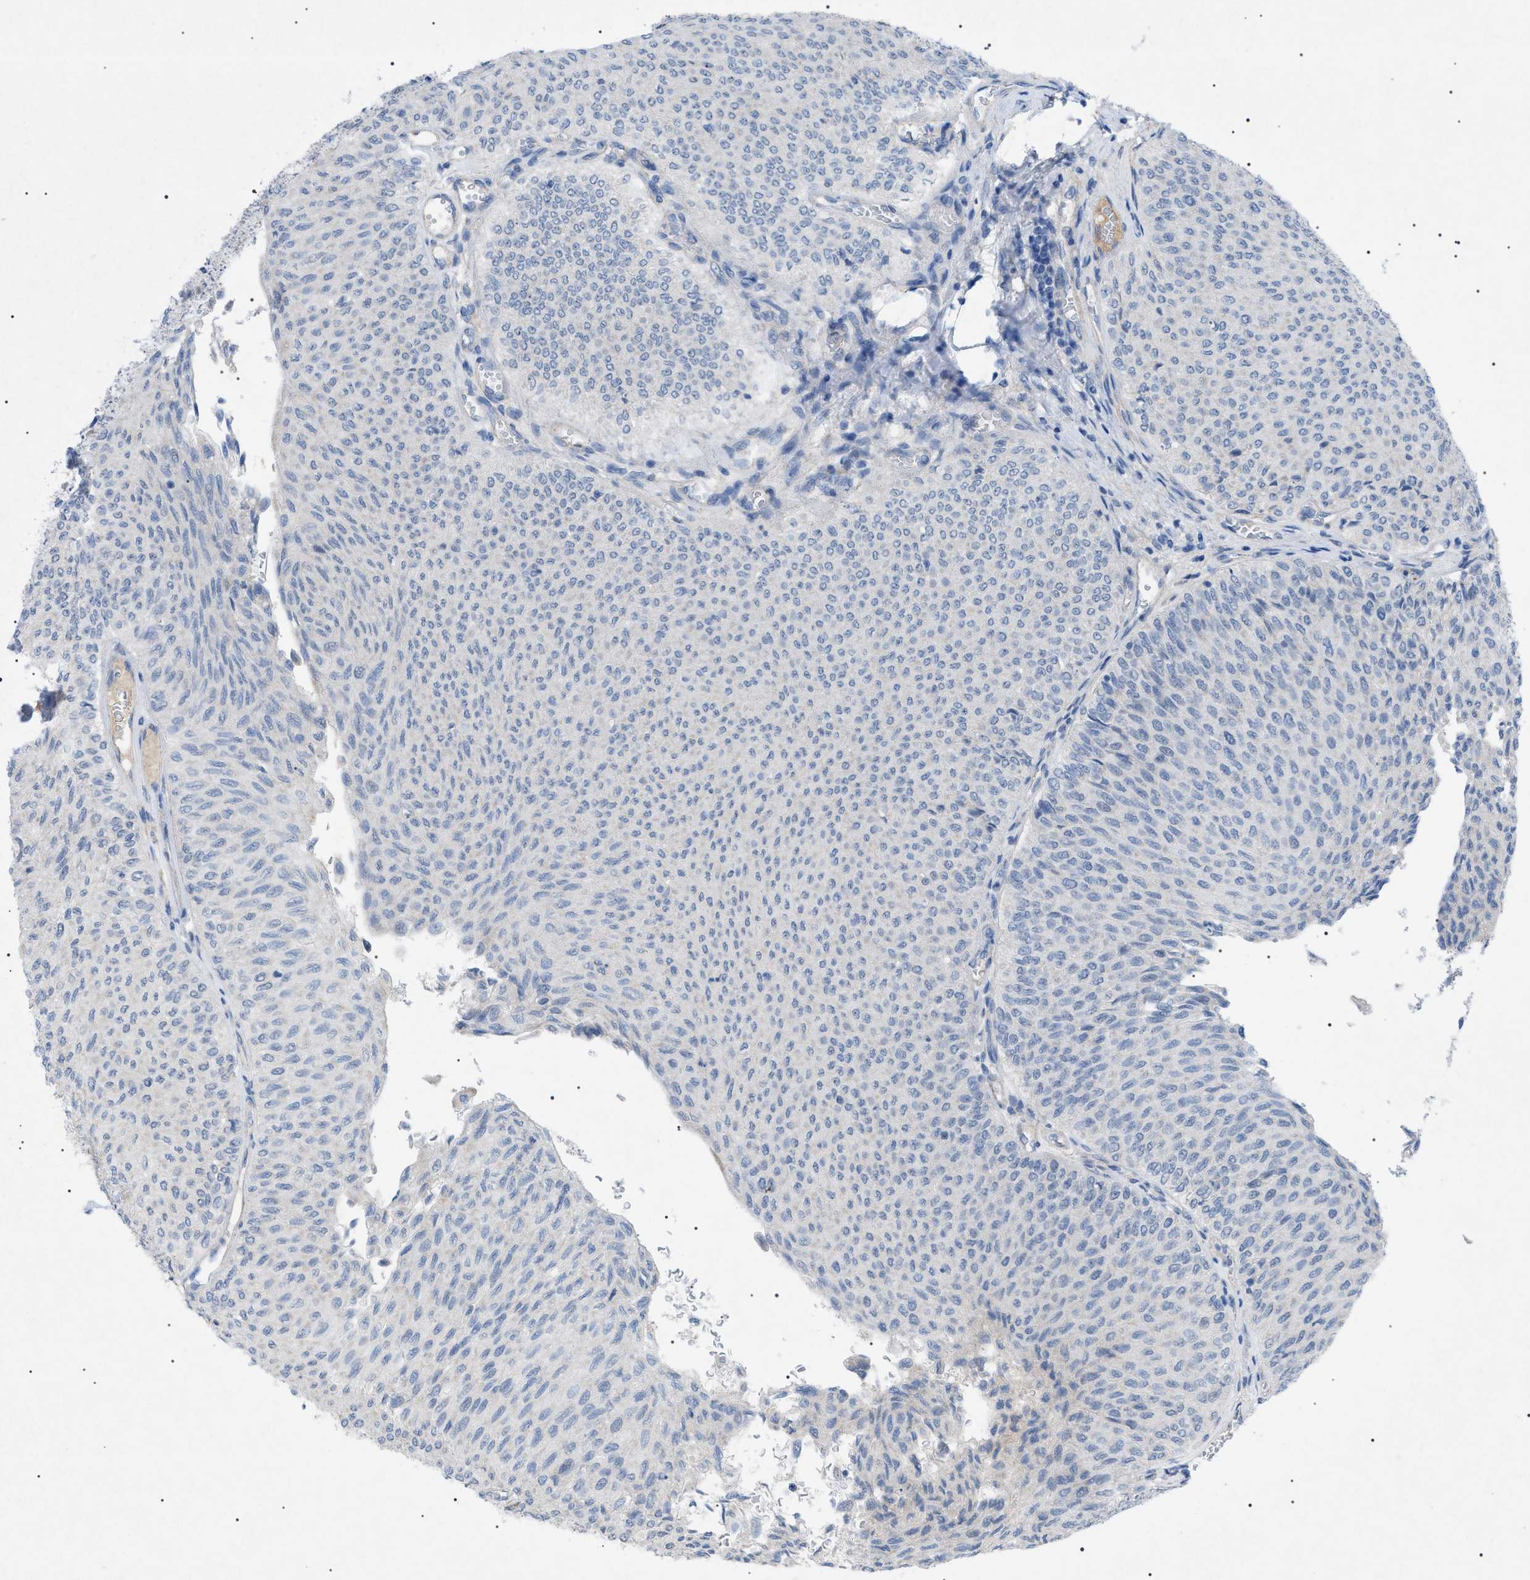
{"staining": {"intensity": "negative", "quantity": "none", "location": "none"}, "tissue": "urothelial cancer", "cell_type": "Tumor cells", "image_type": "cancer", "snomed": [{"axis": "morphology", "description": "Urothelial carcinoma, Low grade"}, {"axis": "topography", "description": "Urinary bladder"}], "caption": "Immunohistochemistry photomicrograph of neoplastic tissue: urothelial cancer stained with DAB (3,3'-diaminobenzidine) demonstrates no significant protein expression in tumor cells. (Immunohistochemistry, brightfield microscopy, high magnification).", "gene": "ADAMTS1", "patient": {"sex": "male", "age": 78}}